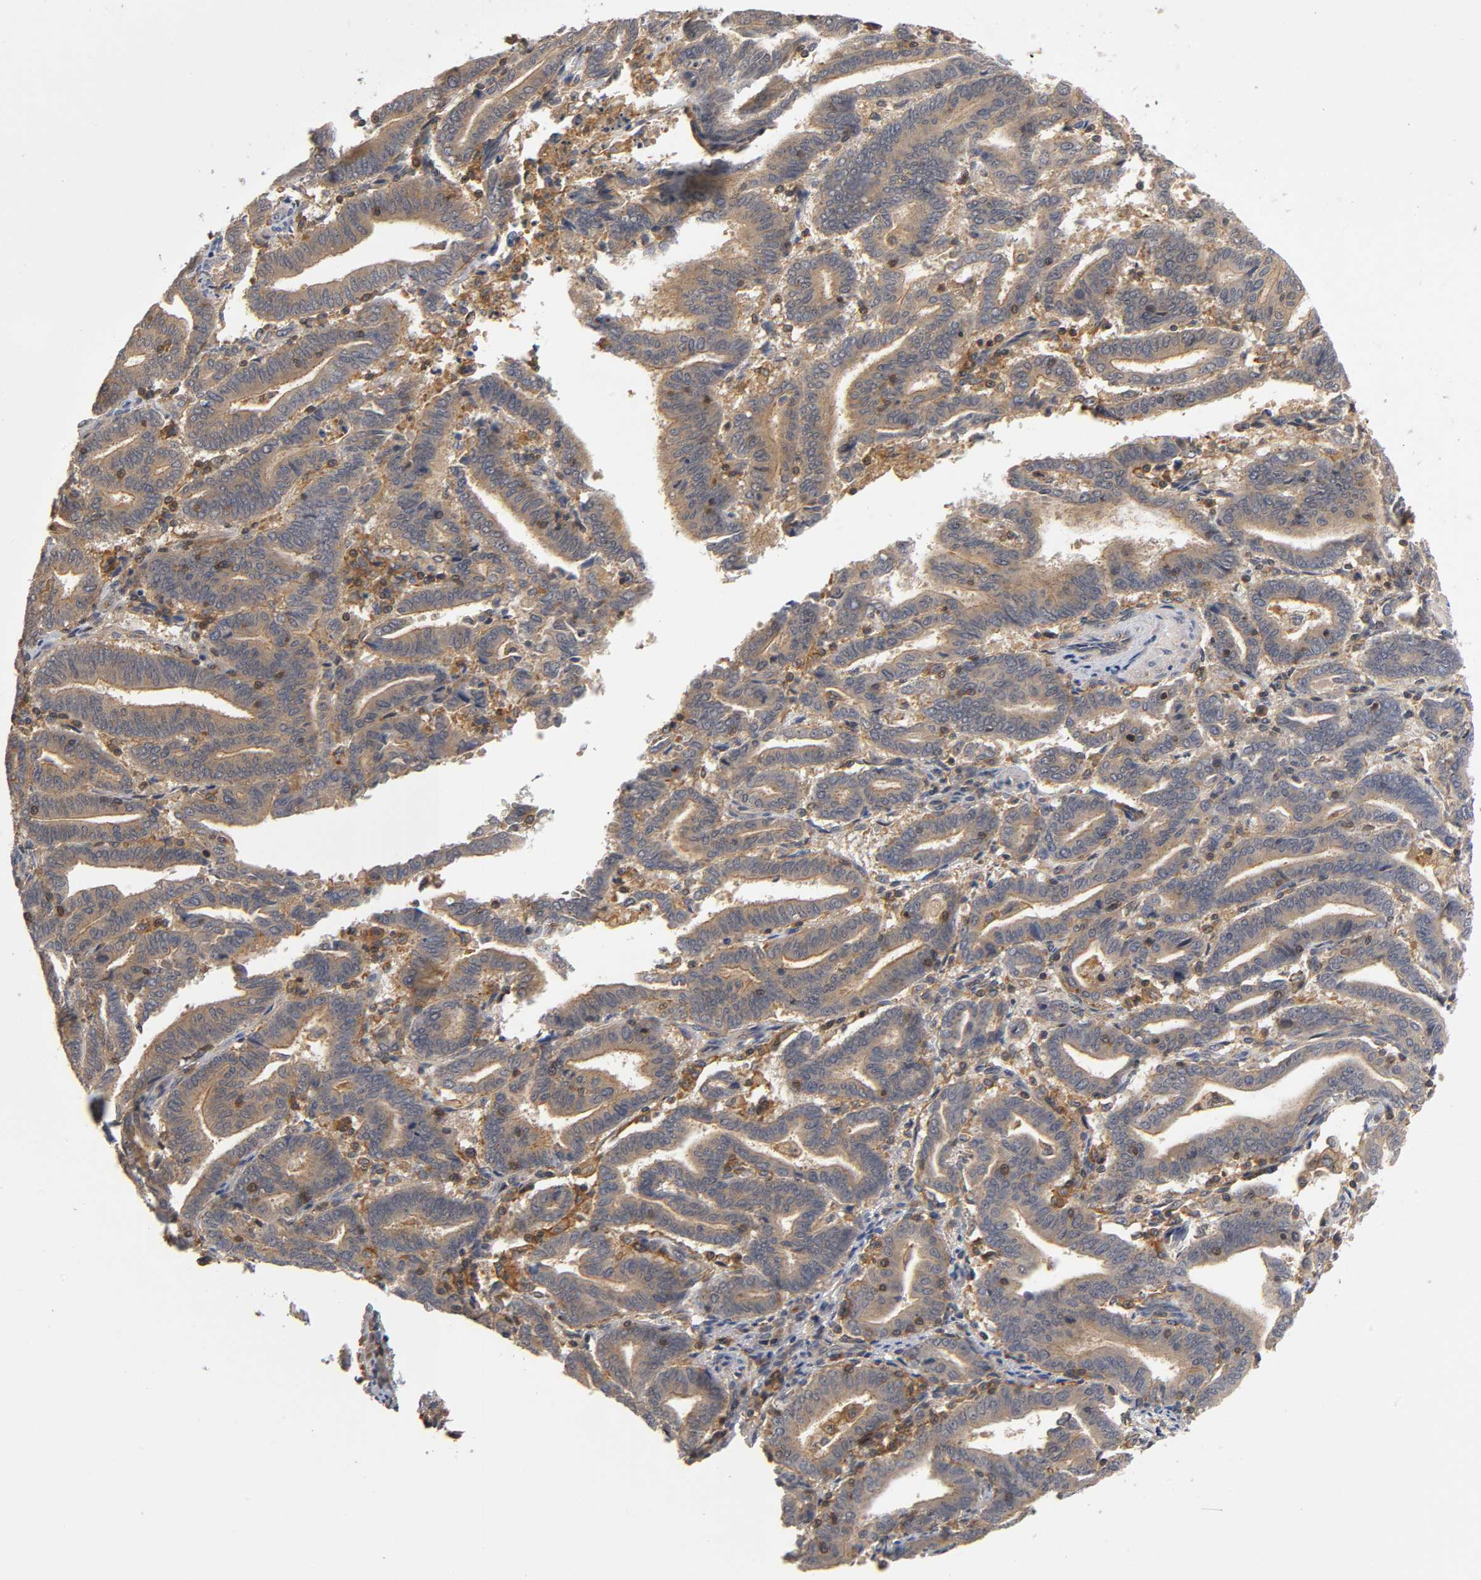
{"staining": {"intensity": "moderate", "quantity": ">75%", "location": "cytoplasmic/membranous"}, "tissue": "endometrial cancer", "cell_type": "Tumor cells", "image_type": "cancer", "snomed": [{"axis": "morphology", "description": "Adenocarcinoma, NOS"}, {"axis": "topography", "description": "Uterus"}], "caption": "There is medium levels of moderate cytoplasmic/membranous expression in tumor cells of adenocarcinoma (endometrial), as demonstrated by immunohistochemical staining (brown color).", "gene": "ACTR2", "patient": {"sex": "female", "age": 83}}